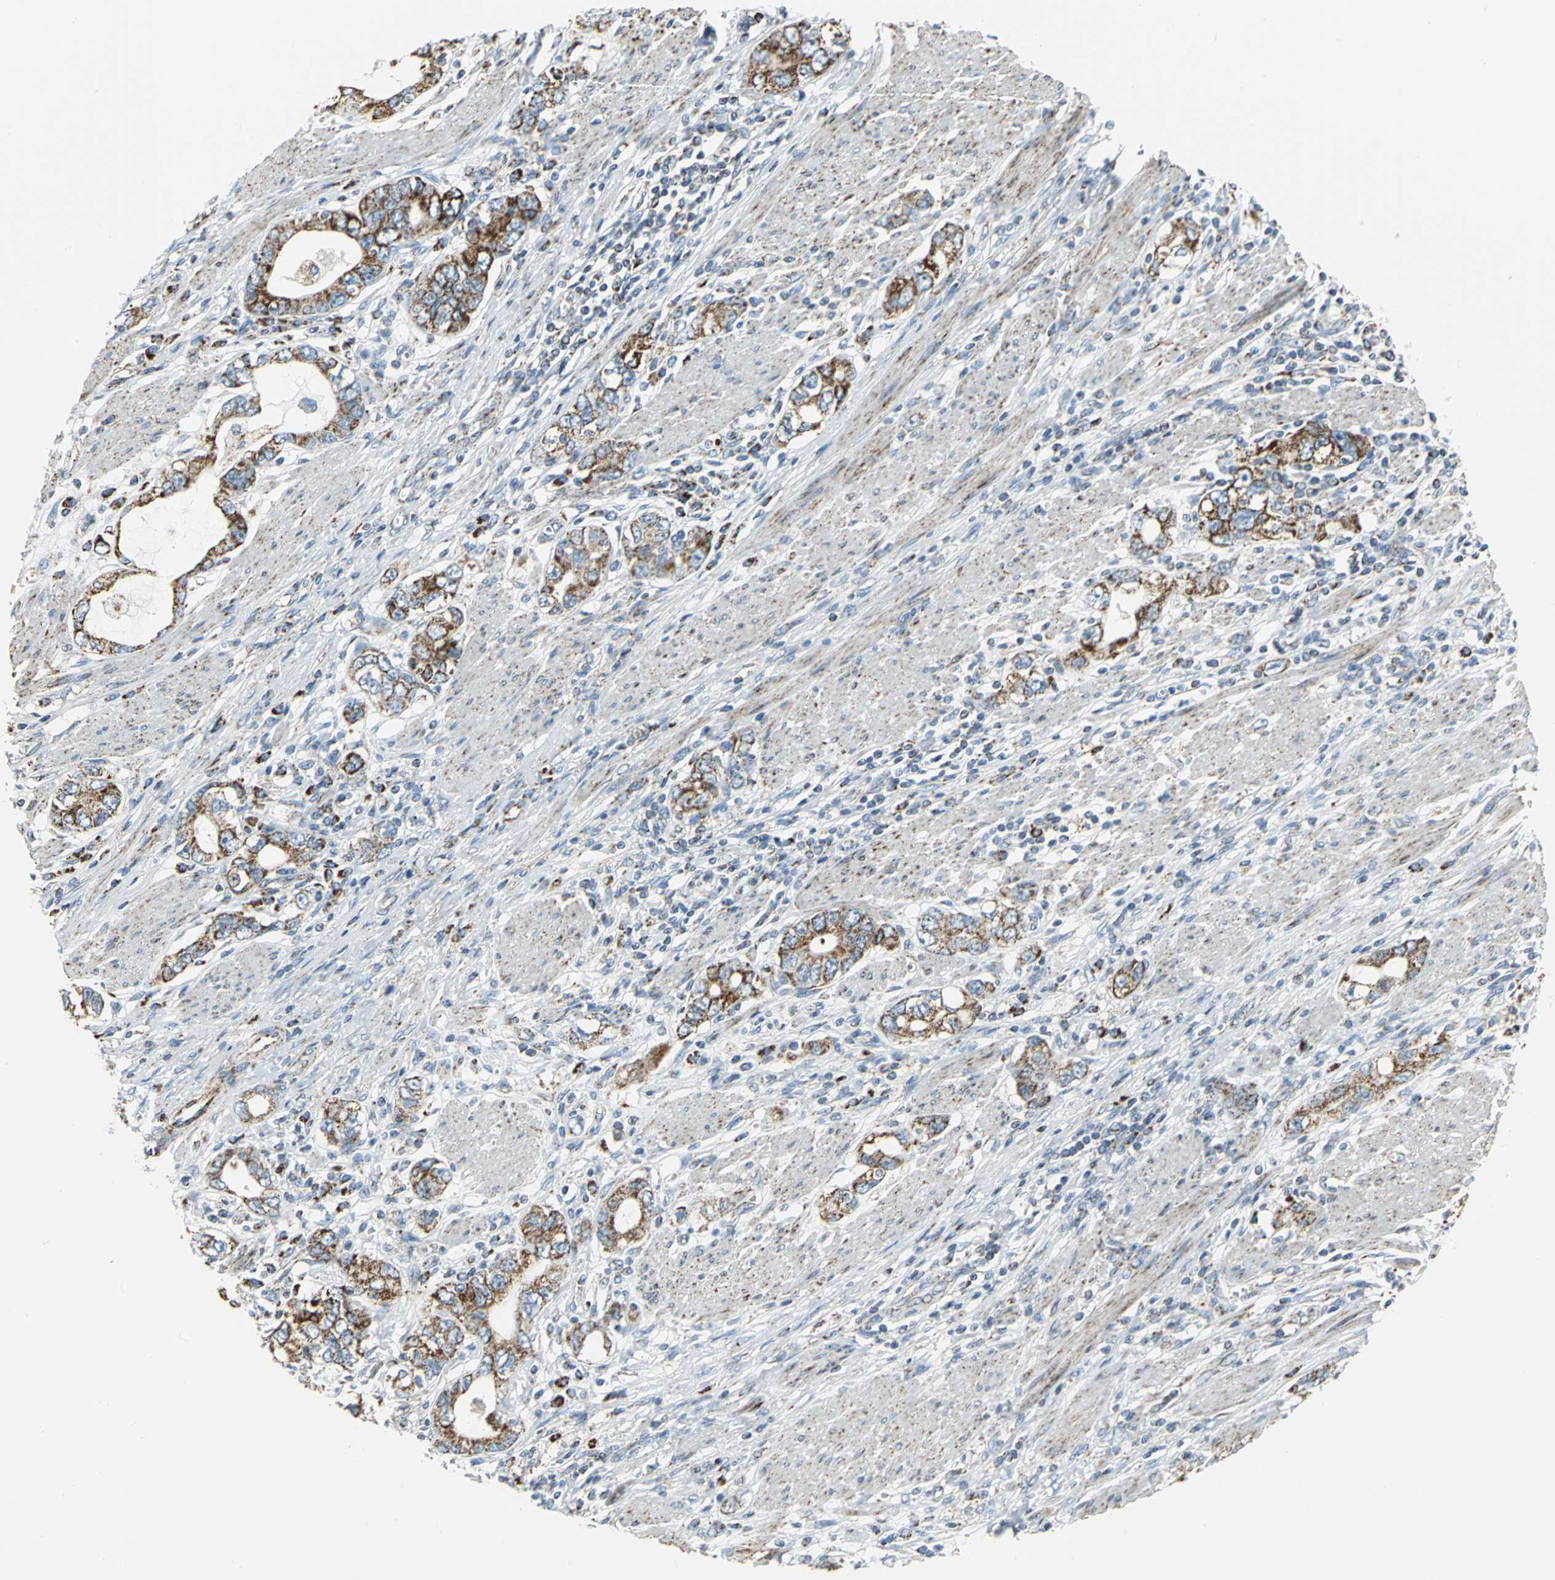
{"staining": {"intensity": "strong", "quantity": ">75%", "location": "cytoplasmic/membranous"}, "tissue": "stomach cancer", "cell_type": "Tumor cells", "image_type": "cancer", "snomed": [{"axis": "morphology", "description": "Adenocarcinoma, NOS"}, {"axis": "topography", "description": "Stomach, lower"}], "caption": "Immunohistochemical staining of stomach cancer (adenocarcinoma) demonstrates high levels of strong cytoplasmic/membranous protein expression in about >75% of tumor cells.", "gene": "NTRK1", "patient": {"sex": "female", "age": 93}}